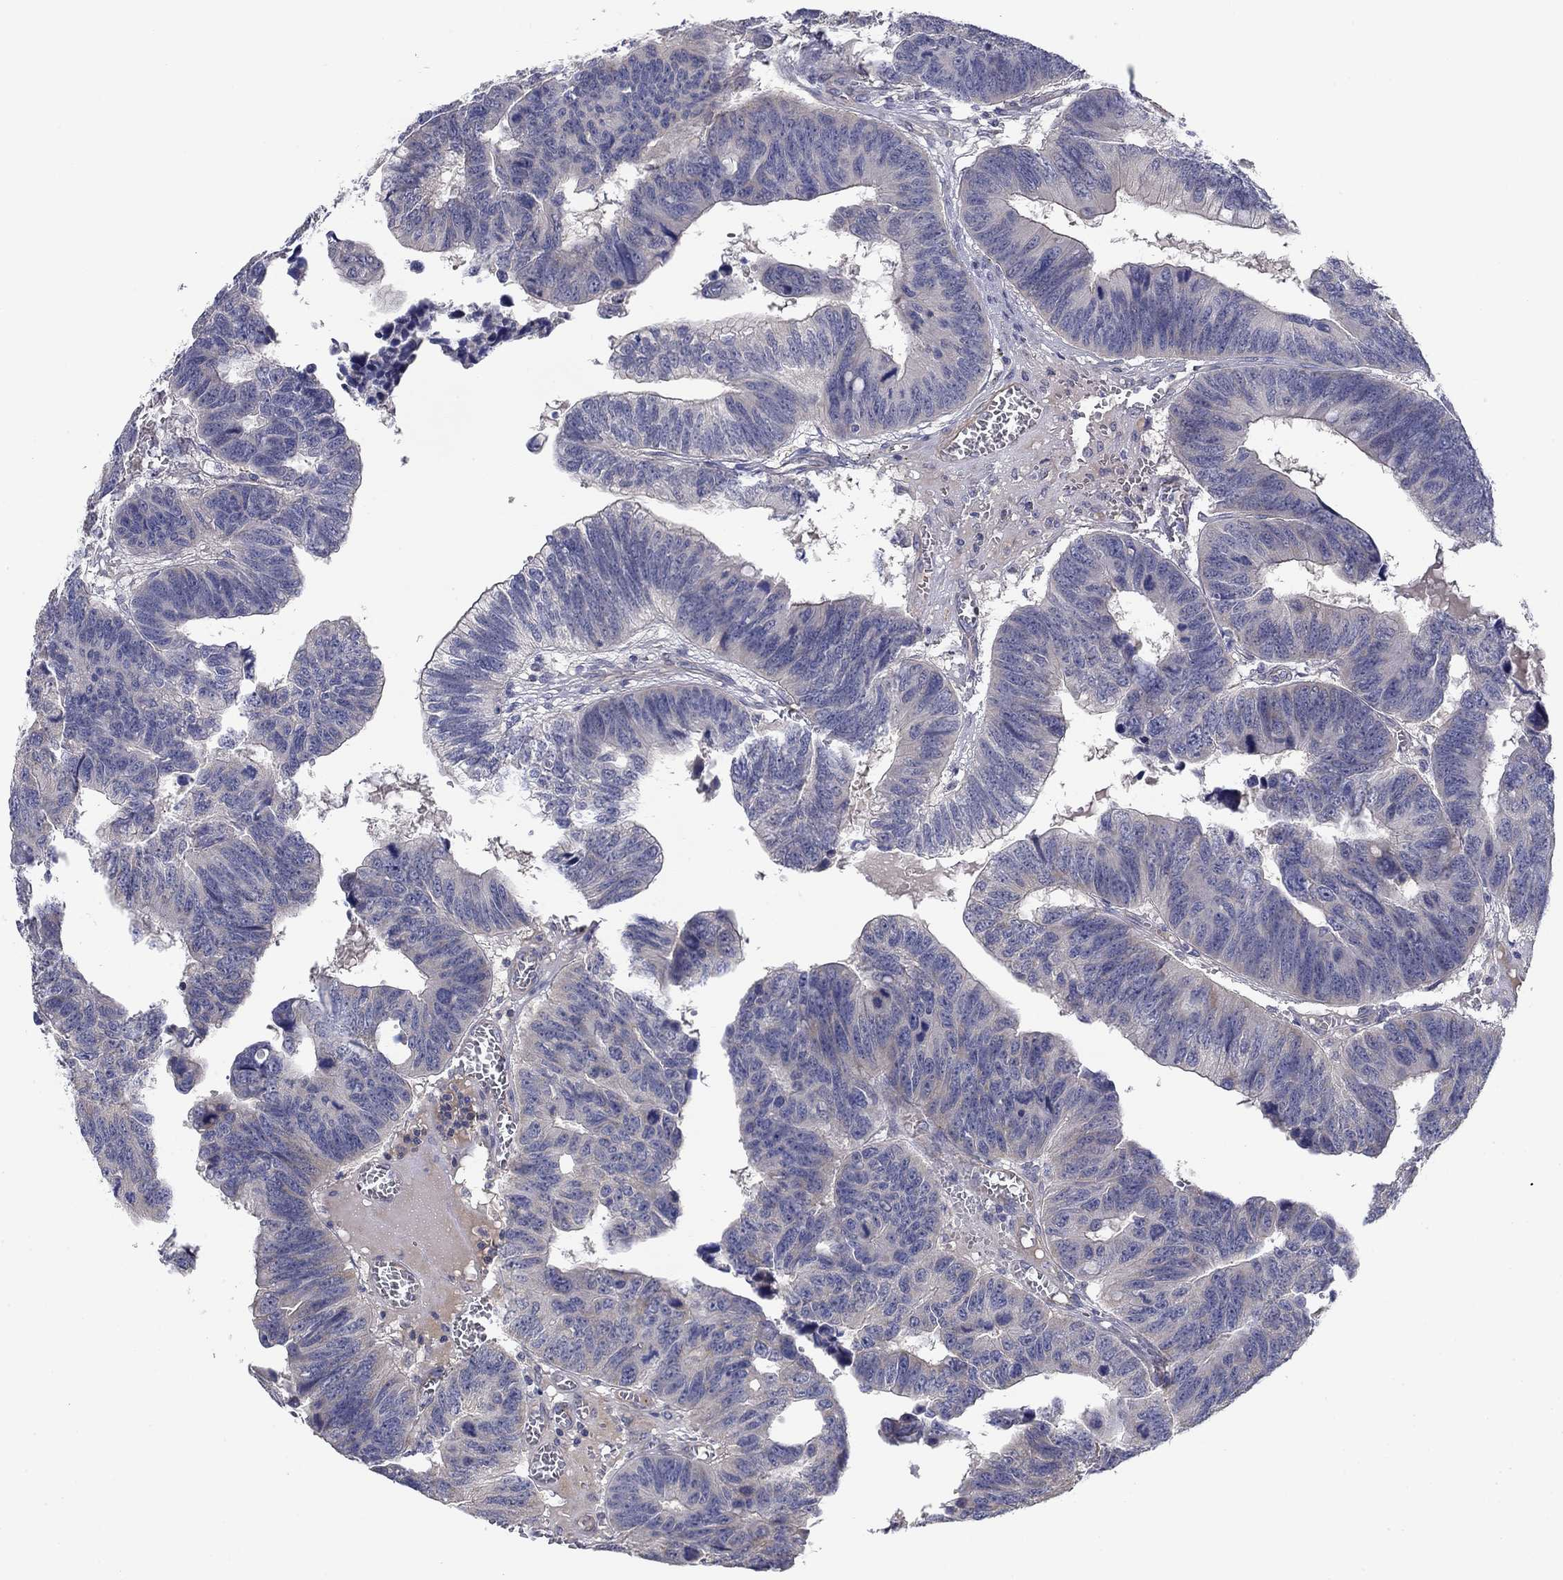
{"staining": {"intensity": "negative", "quantity": "none", "location": "none"}, "tissue": "colorectal cancer", "cell_type": "Tumor cells", "image_type": "cancer", "snomed": [{"axis": "morphology", "description": "Adenocarcinoma, NOS"}, {"axis": "topography", "description": "Appendix"}, {"axis": "topography", "description": "Colon"}, {"axis": "topography", "description": "Cecum"}, {"axis": "topography", "description": "Colon asc"}], "caption": "A high-resolution photomicrograph shows IHC staining of adenocarcinoma (colorectal), which exhibits no significant positivity in tumor cells.", "gene": "GRK7", "patient": {"sex": "female", "age": 85}}